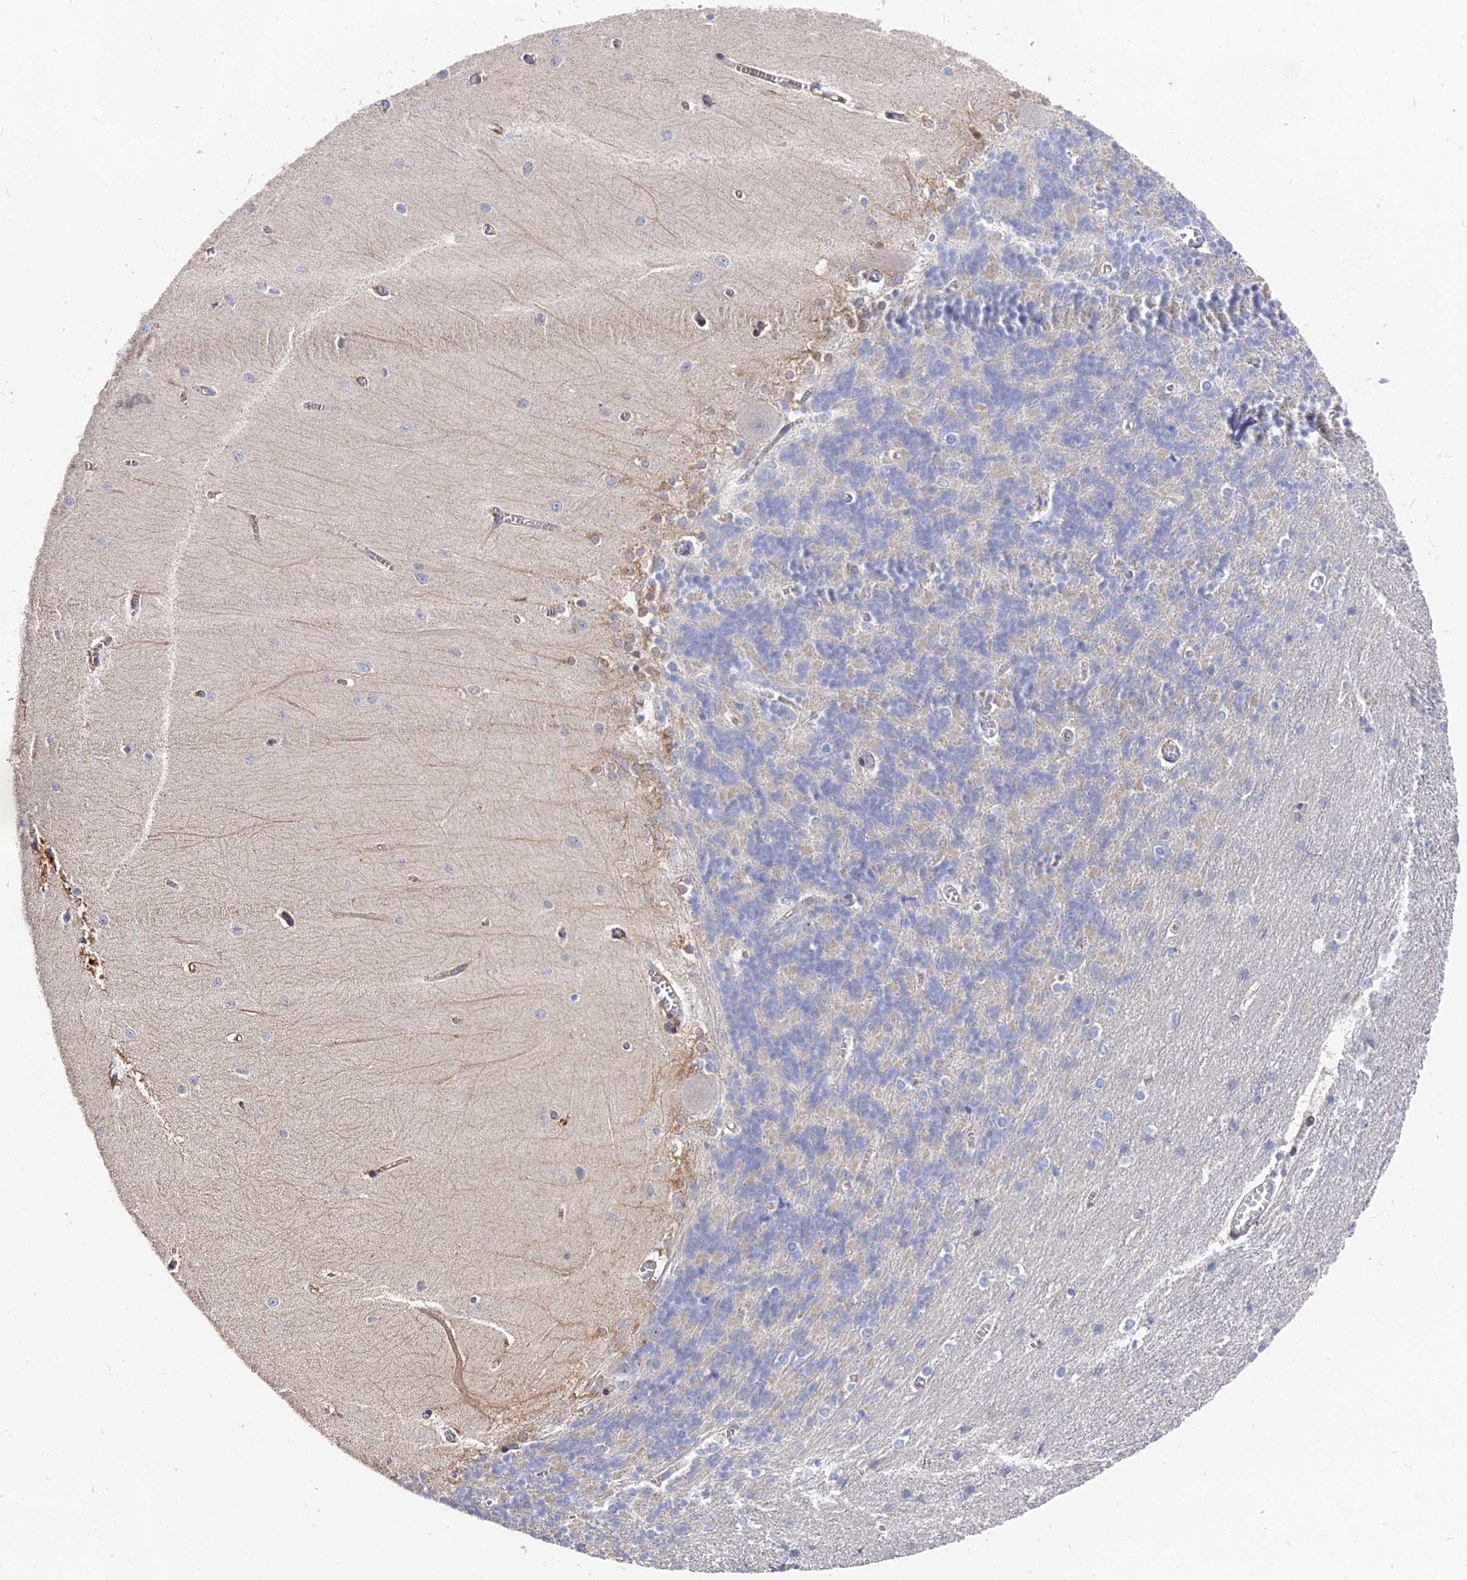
{"staining": {"intensity": "negative", "quantity": "none", "location": "none"}, "tissue": "cerebellum", "cell_type": "Cells in granular layer", "image_type": "normal", "snomed": [{"axis": "morphology", "description": "Normal tissue, NOS"}, {"axis": "topography", "description": "Cerebellum"}], "caption": "Immunohistochemistry of benign cerebellum exhibits no positivity in cells in granular layer.", "gene": "CCDC113", "patient": {"sex": "male", "age": 37}}